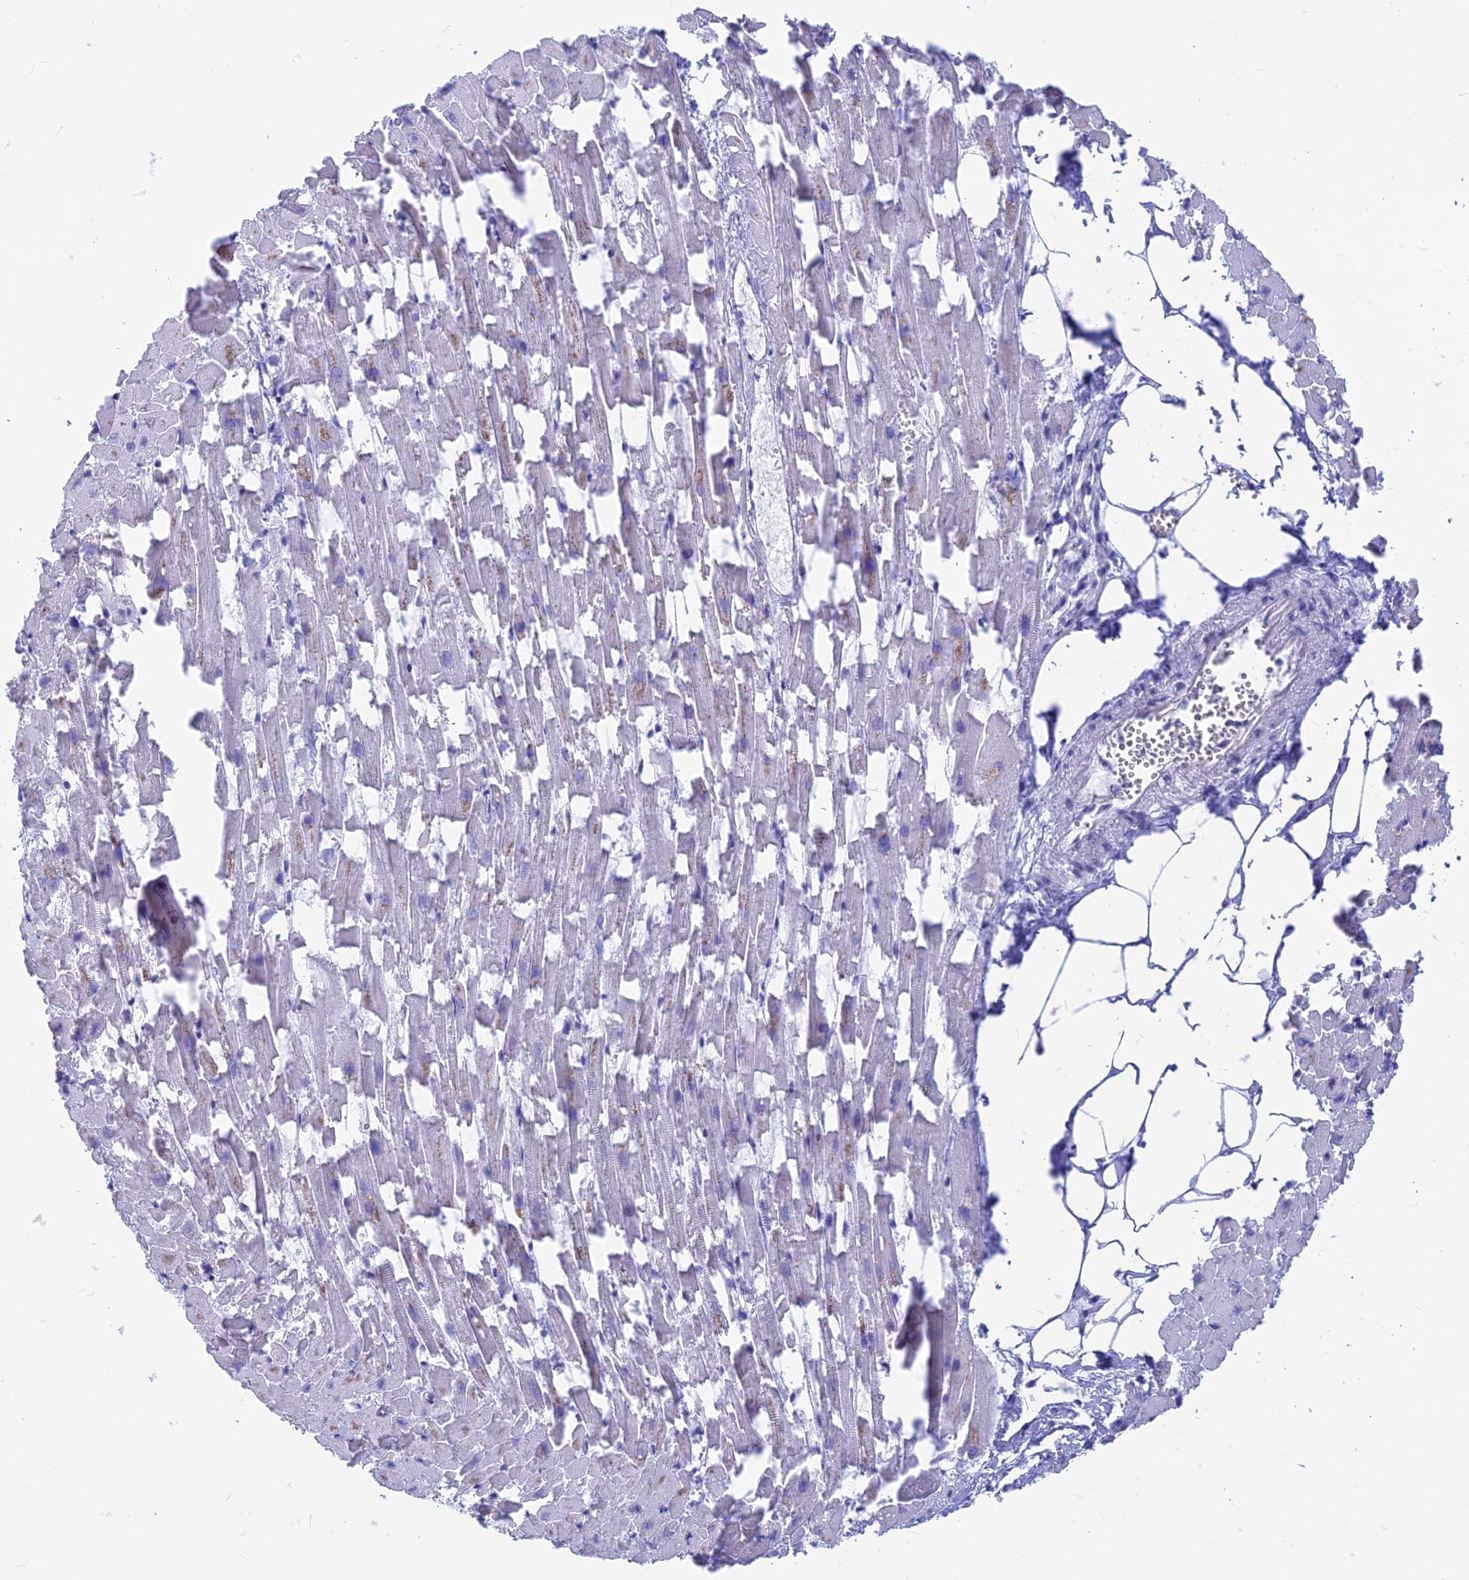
{"staining": {"intensity": "negative", "quantity": "none", "location": "none"}, "tissue": "heart muscle", "cell_type": "Cardiomyocytes", "image_type": "normal", "snomed": [{"axis": "morphology", "description": "Normal tissue, NOS"}, {"axis": "topography", "description": "Heart"}], "caption": "Benign heart muscle was stained to show a protein in brown. There is no significant staining in cardiomyocytes. The staining was performed using DAB (3,3'-diaminobenzidine) to visualize the protein expression in brown, while the nuclei were stained in blue with hematoxylin (Magnification: 20x).", "gene": "GNGT2", "patient": {"sex": "female", "age": 64}}